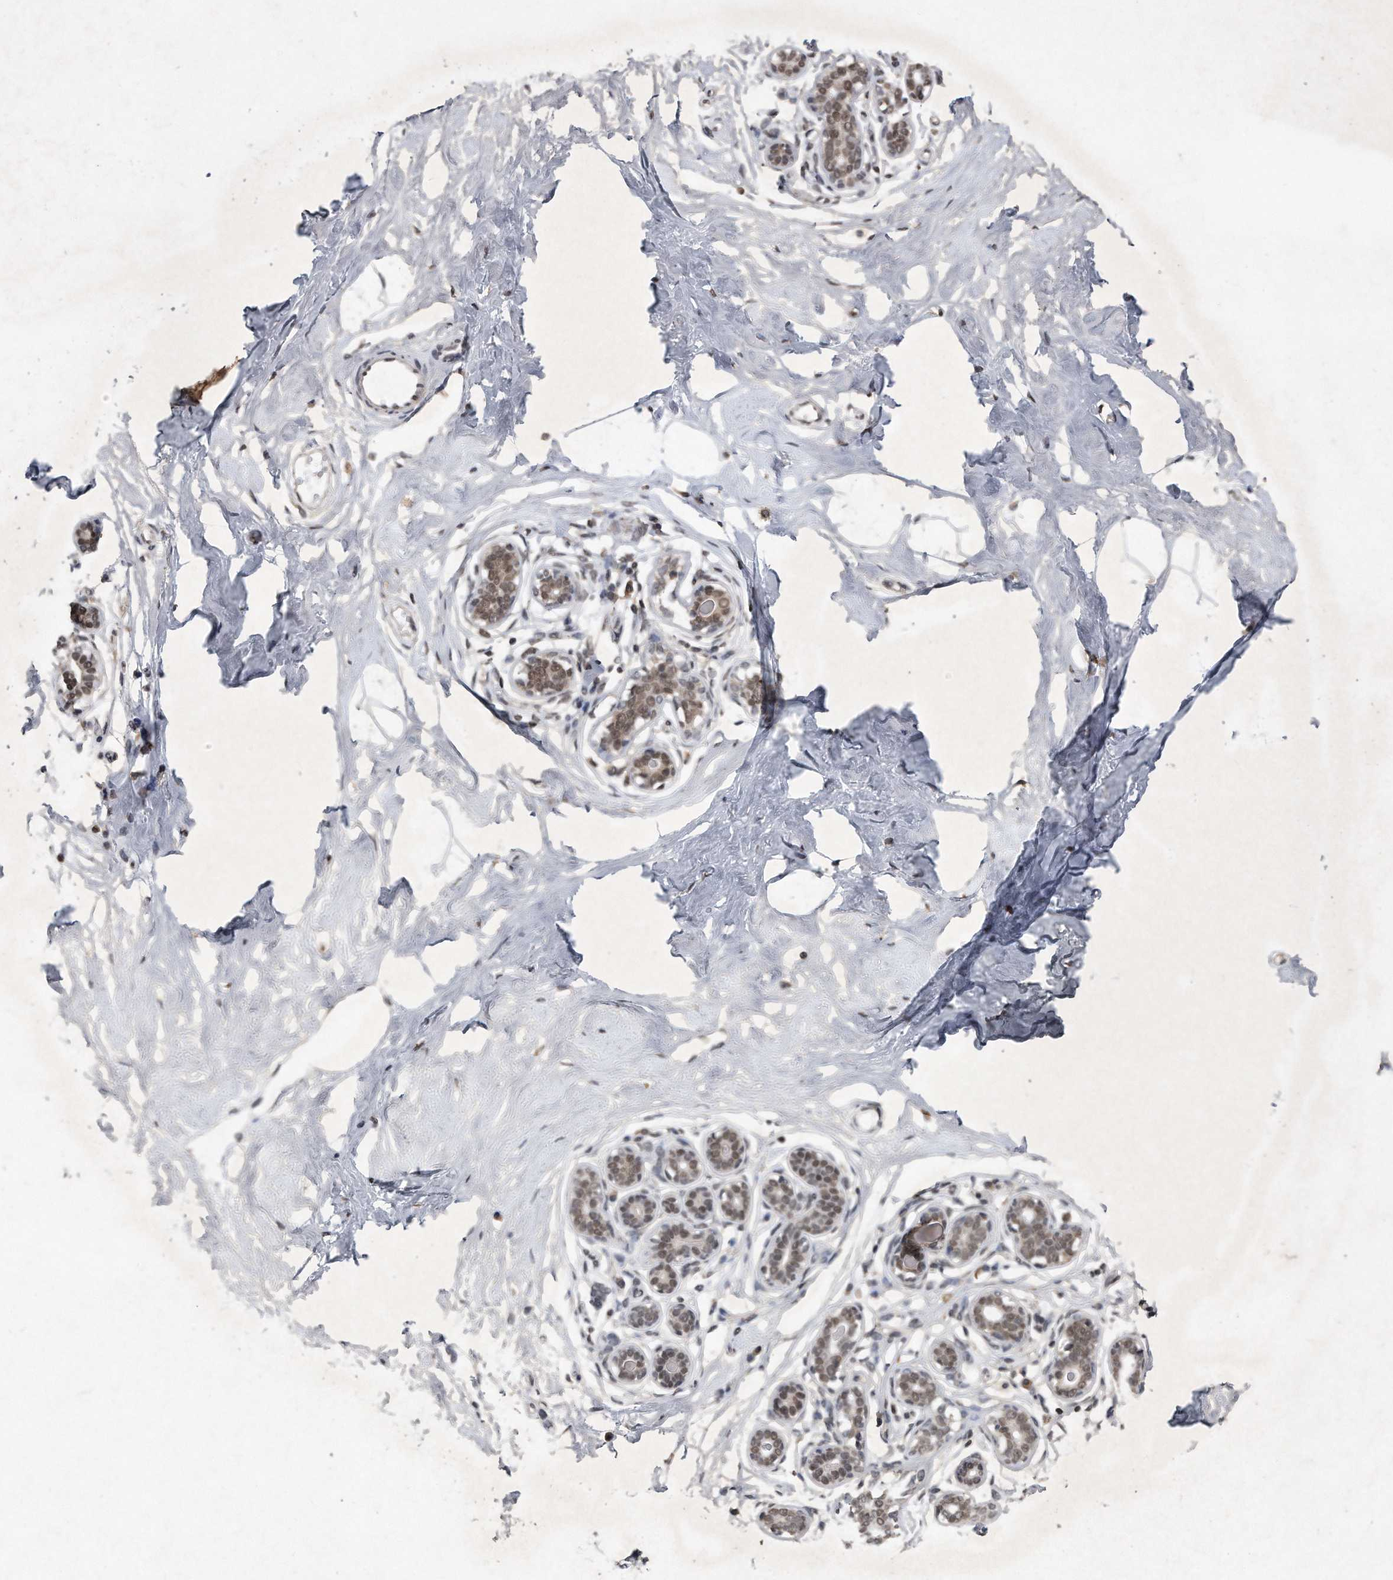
{"staining": {"intensity": "moderate", "quantity": "<25%", "location": "nuclear"}, "tissue": "breast", "cell_type": "Adipocytes", "image_type": "normal", "snomed": [{"axis": "morphology", "description": "Normal tissue, NOS"}, {"axis": "morphology", "description": "Adenoma, NOS"}, {"axis": "topography", "description": "Breast"}], "caption": "Immunohistochemistry (IHC) of unremarkable breast displays low levels of moderate nuclear expression in approximately <25% of adipocytes.", "gene": "CRYZL1", "patient": {"sex": "female", "age": 23}}